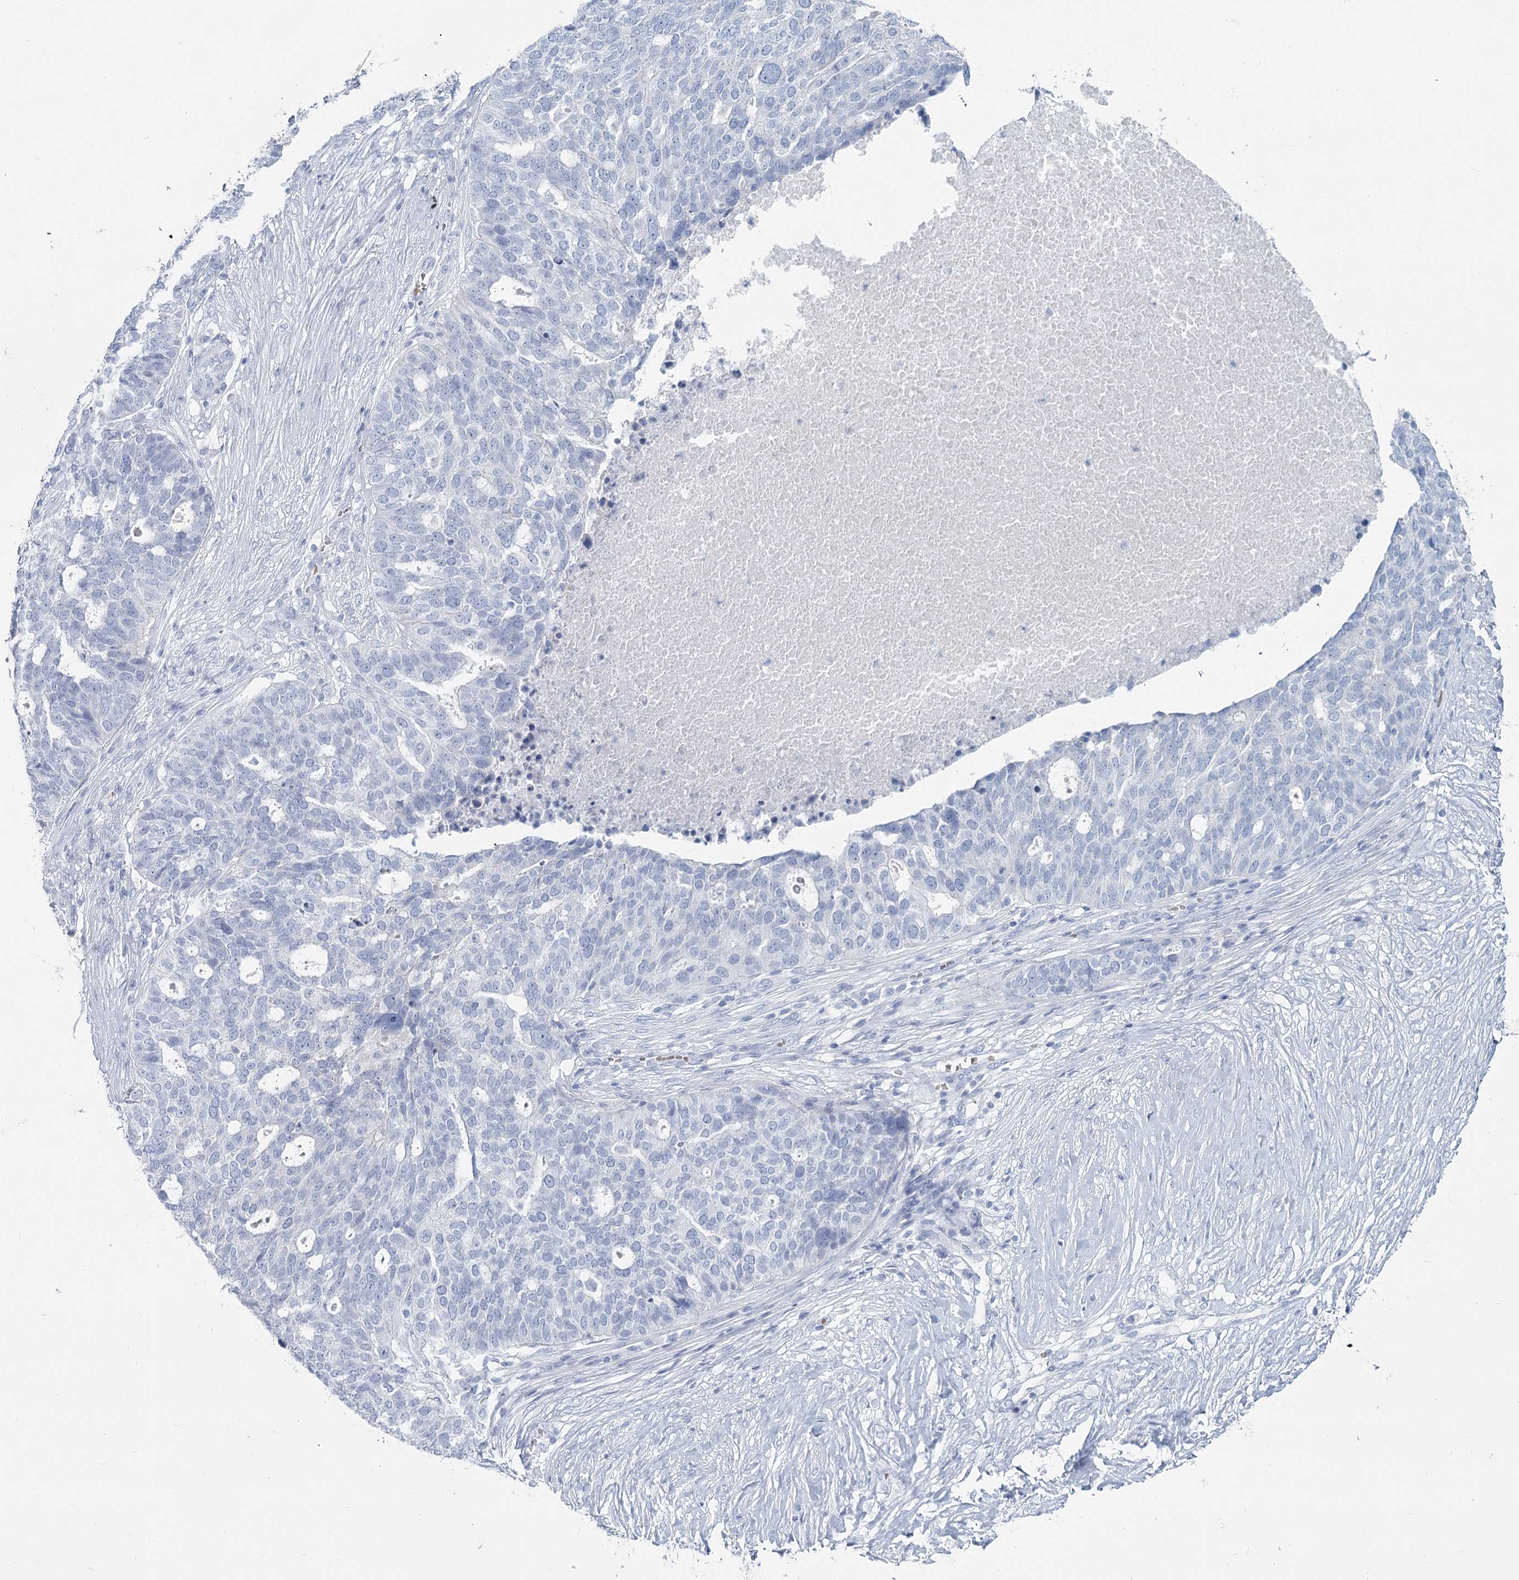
{"staining": {"intensity": "negative", "quantity": "none", "location": "none"}, "tissue": "ovarian cancer", "cell_type": "Tumor cells", "image_type": "cancer", "snomed": [{"axis": "morphology", "description": "Cystadenocarcinoma, serous, NOS"}, {"axis": "topography", "description": "Ovary"}], "caption": "Protein analysis of serous cystadenocarcinoma (ovarian) reveals no significant expression in tumor cells. (Immunohistochemistry, brightfield microscopy, high magnification).", "gene": "IFIT5", "patient": {"sex": "female", "age": 59}}